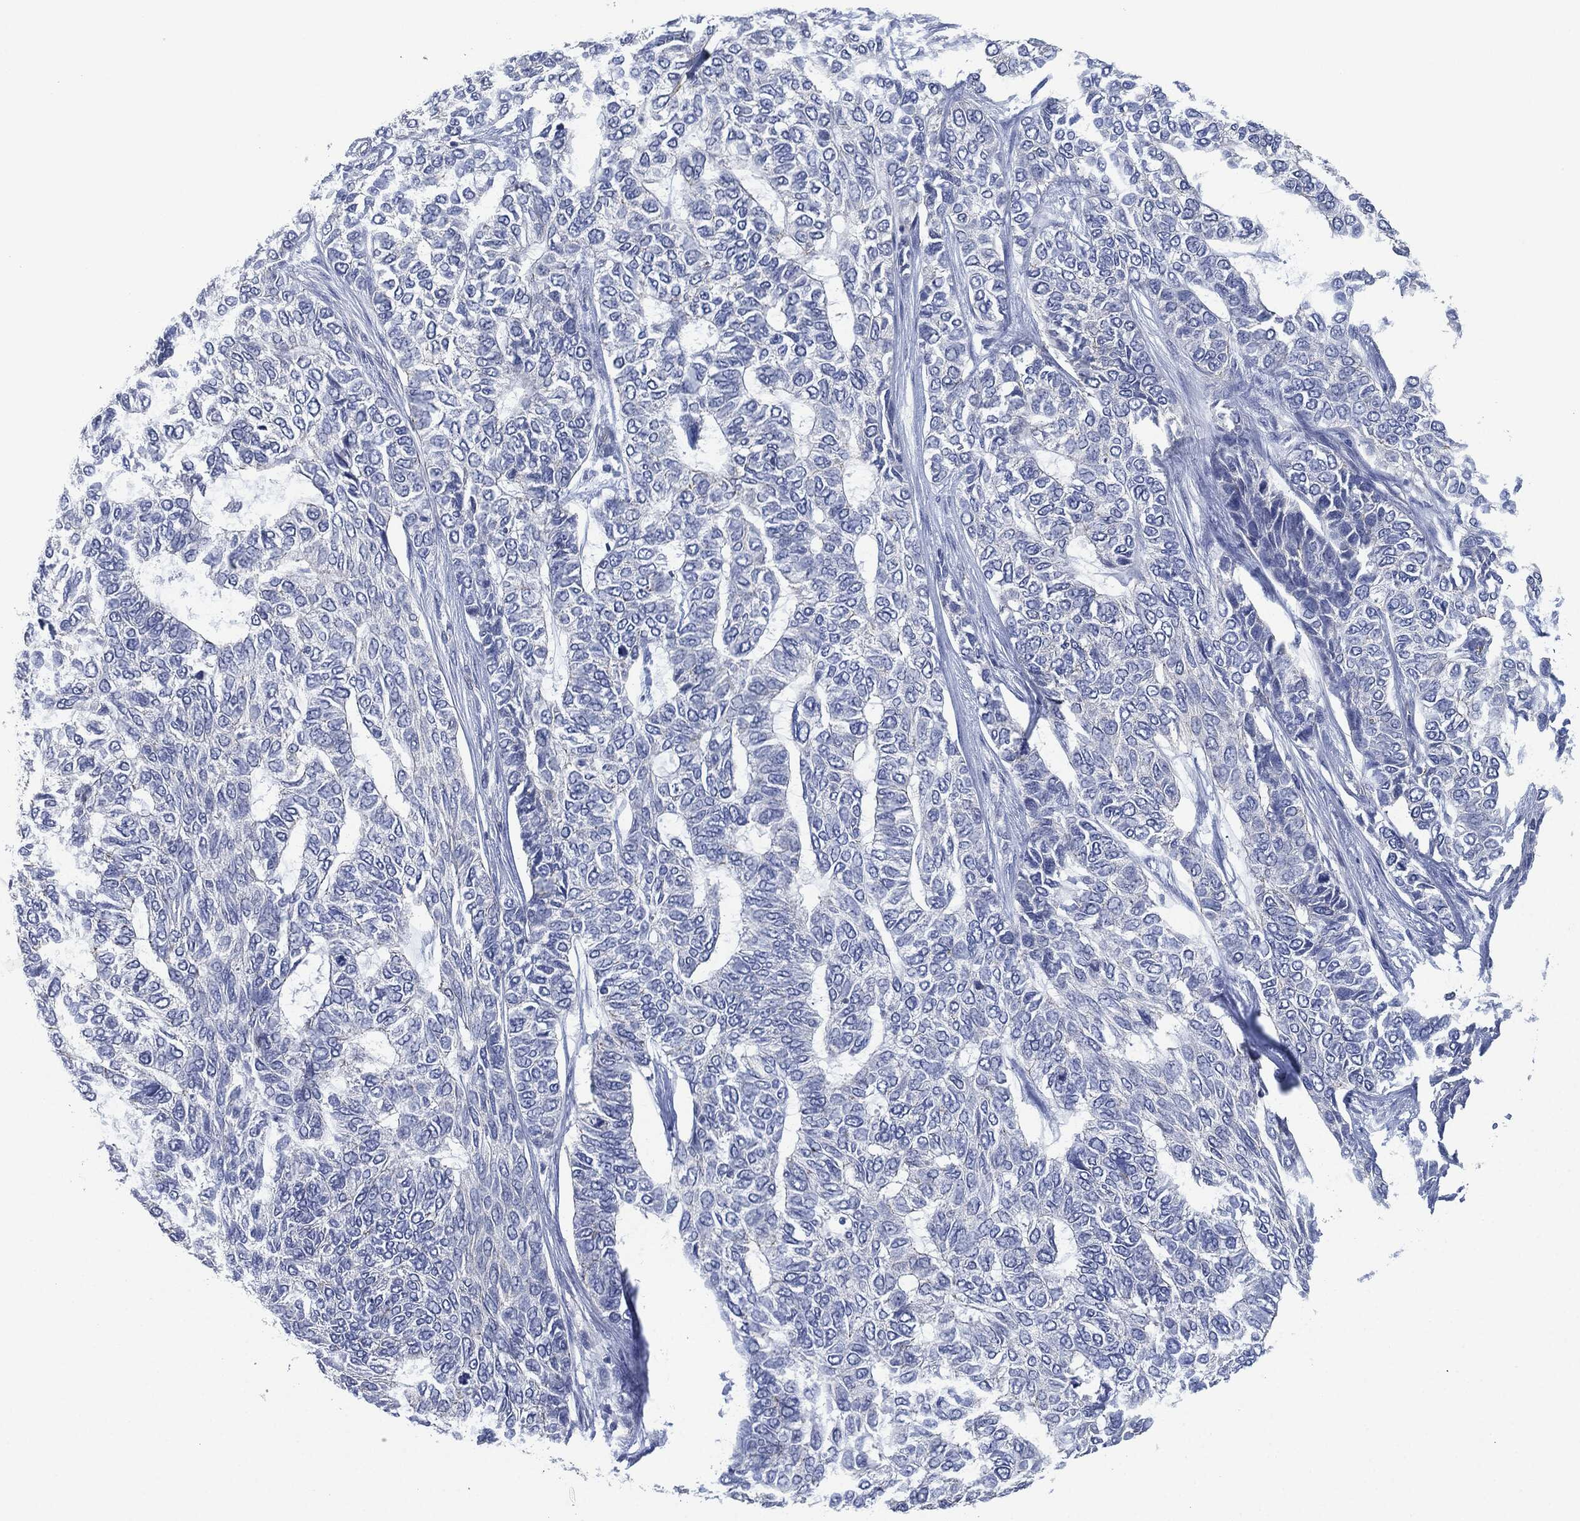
{"staining": {"intensity": "negative", "quantity": "none", "location": "none"}, "tissue": "skin cancer", "cell_type": "Tumor cells", "image_type": "cancer", "snomed": [{"axis": "morphology", "description": "Basal cell carcinoma"}, {"axis": "topography", "description": "Skin"}], "caption": "Tumor cells show no significant staining in skin basal cell carcinoma. (Immunohistochemistry, brightfield microscopy, high magnification).", "gene": "SHROOM2", "patient": {"sex": "female", "age": 65}}